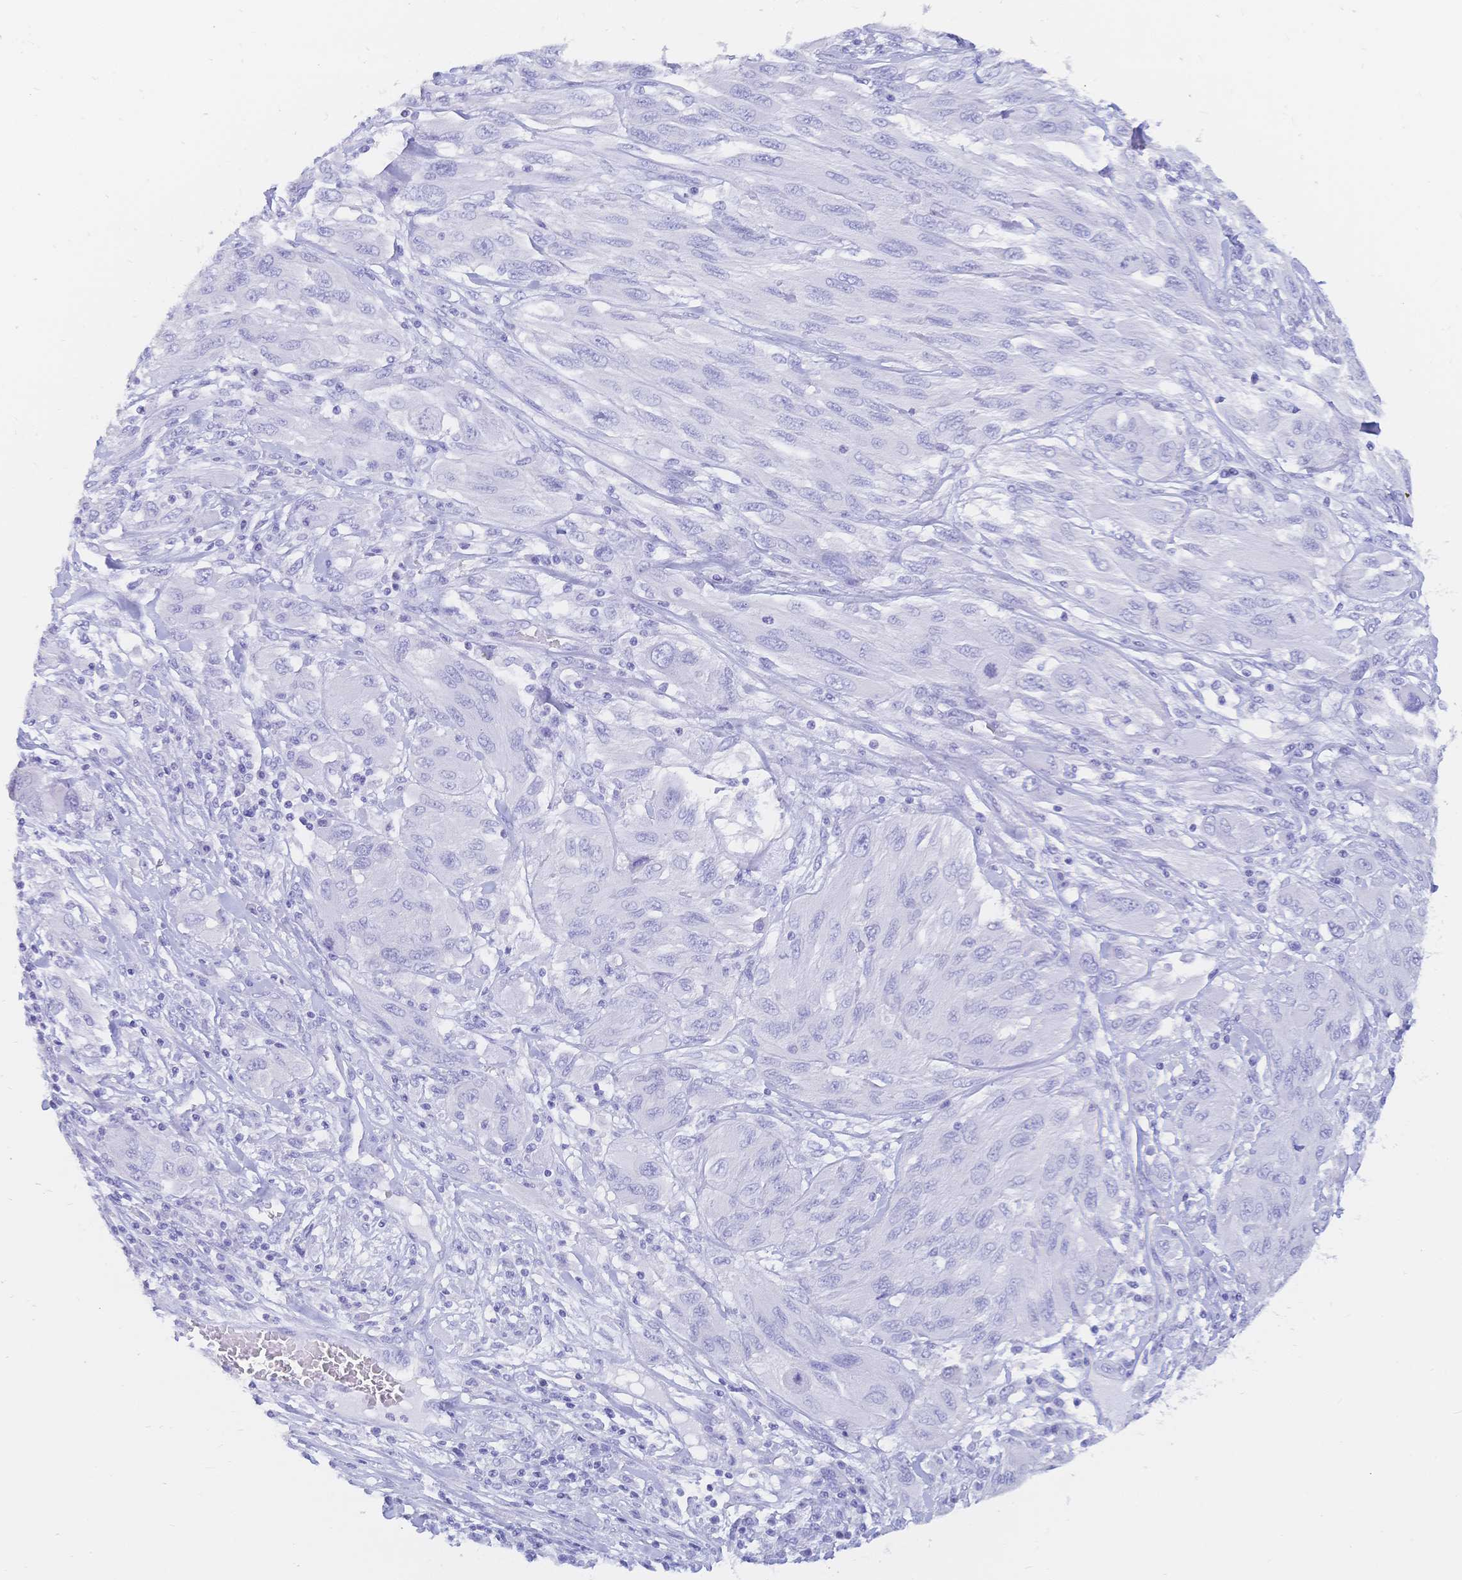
{"staining": {"intensity": "negative", "quantity": "none", "location": "none"}, "tissue": "melanoma", "cell_type": "Tumor cells", "image_type": "cancer", "snomed": [{"axis": "morphology", "description": "Malignant melanoma, NOS"}, {"axis": "topography", "description": "Skin"}], "caption": "High magnification brightfield microscopy of melanoma stained with DAB (3,3'-diaminobenzidine) (brown) and counterstained with hematoxylin (blue): tumor cells show no significant staining.", "gene": "MEP1B", "patient": {"sex": "female", "age": 91}}